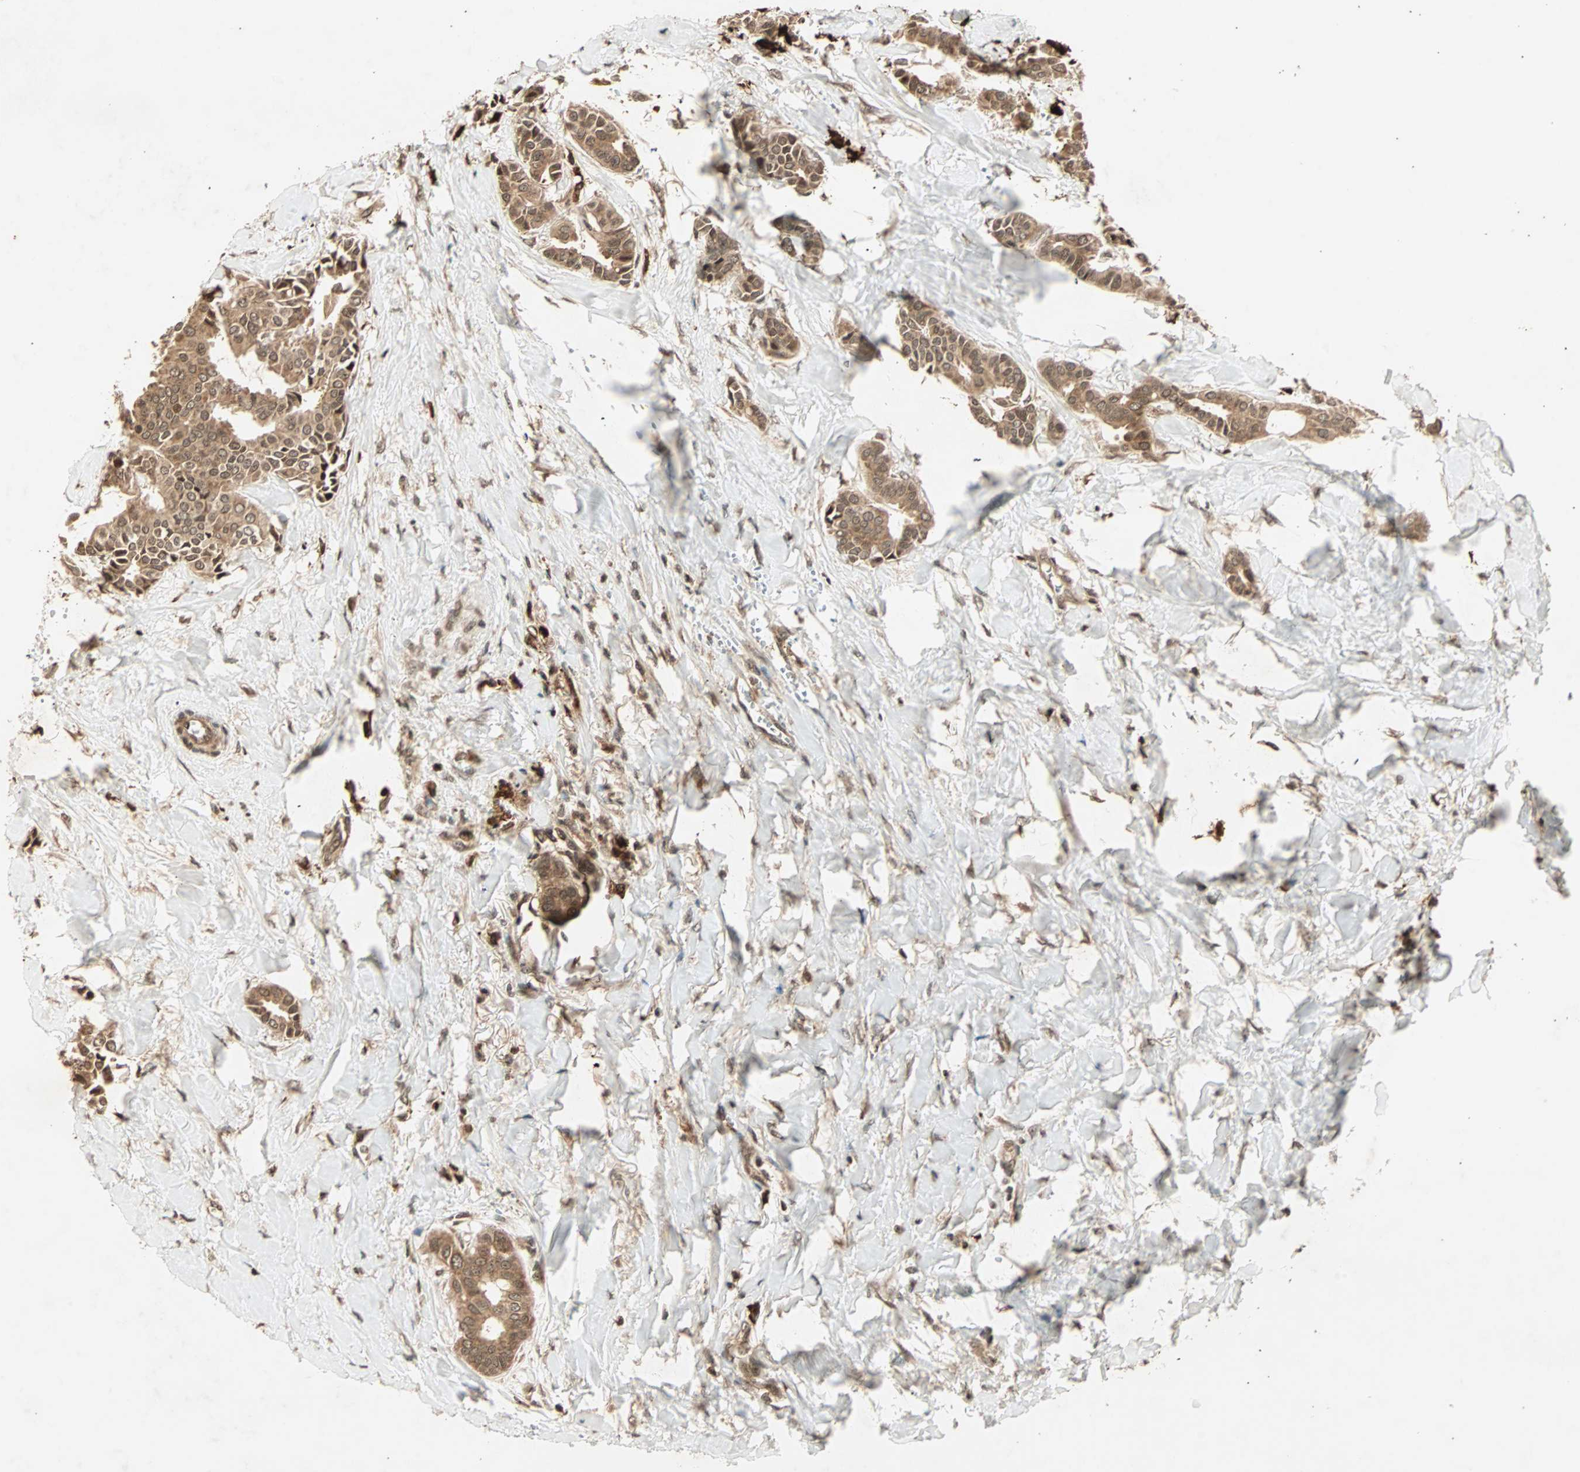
{"staining": {"intensity": "moderate", "quantity": ">75%", "location": "cytoplasmic/membranous"}, "tissue": "head and neck cancer", "cell_type": "Tumor cells", "image_type": "cancer", "snomed": [{"axis": "morphology", "description": "Adenocarcinoma, NOS"}, {"axis": "topography", "description": "Salivary gland"}, {"axis": "topography", "description": "Head-Neck"}], "caption": "Head and neck cancer (adenocarcinoma) stained with a protein marker demonstrates moderate staining in tumor cells.", "gene": "RFFL", "patient": {"sex": "female", "age": 59}}